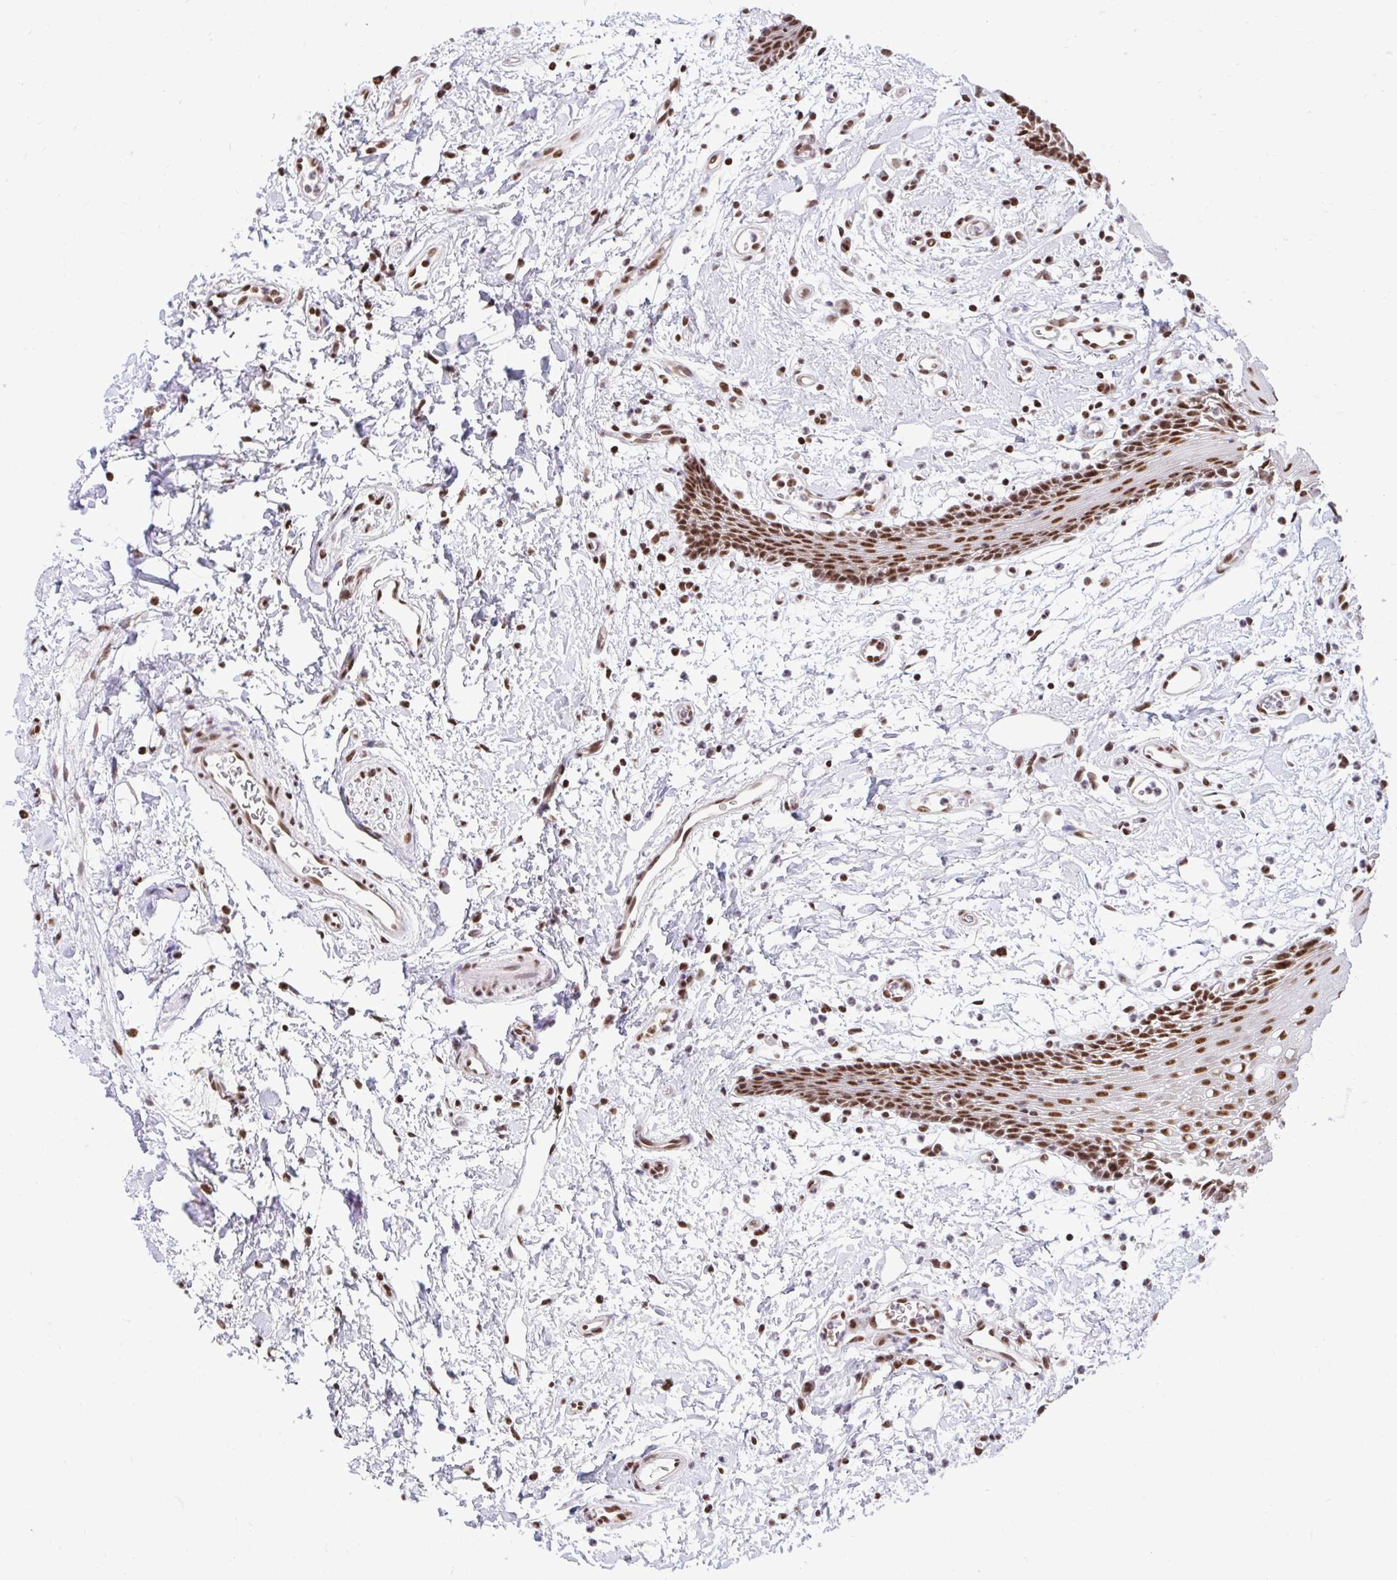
{"staining": {"intensity": "strong", "quantity": ">75%", "location": "nuclear"}, "tissue": "oral mucosa", "cell_type": "Squamous epithelial cells", "image_type": "normal", "snomed": [{"axis": "morphology", "description": "Normal tissue, NOS"}, {"axis": "topography", "description": "Oral tissue"}], "caption": "Approximately >75% of squamous epithelial cells in benign human oral mucosa show strong nuclear protein staining as visualized by brown immunohistochemical staining.", "gene": "ABCA9", "patient": {"sex": "female", "age": 59}}